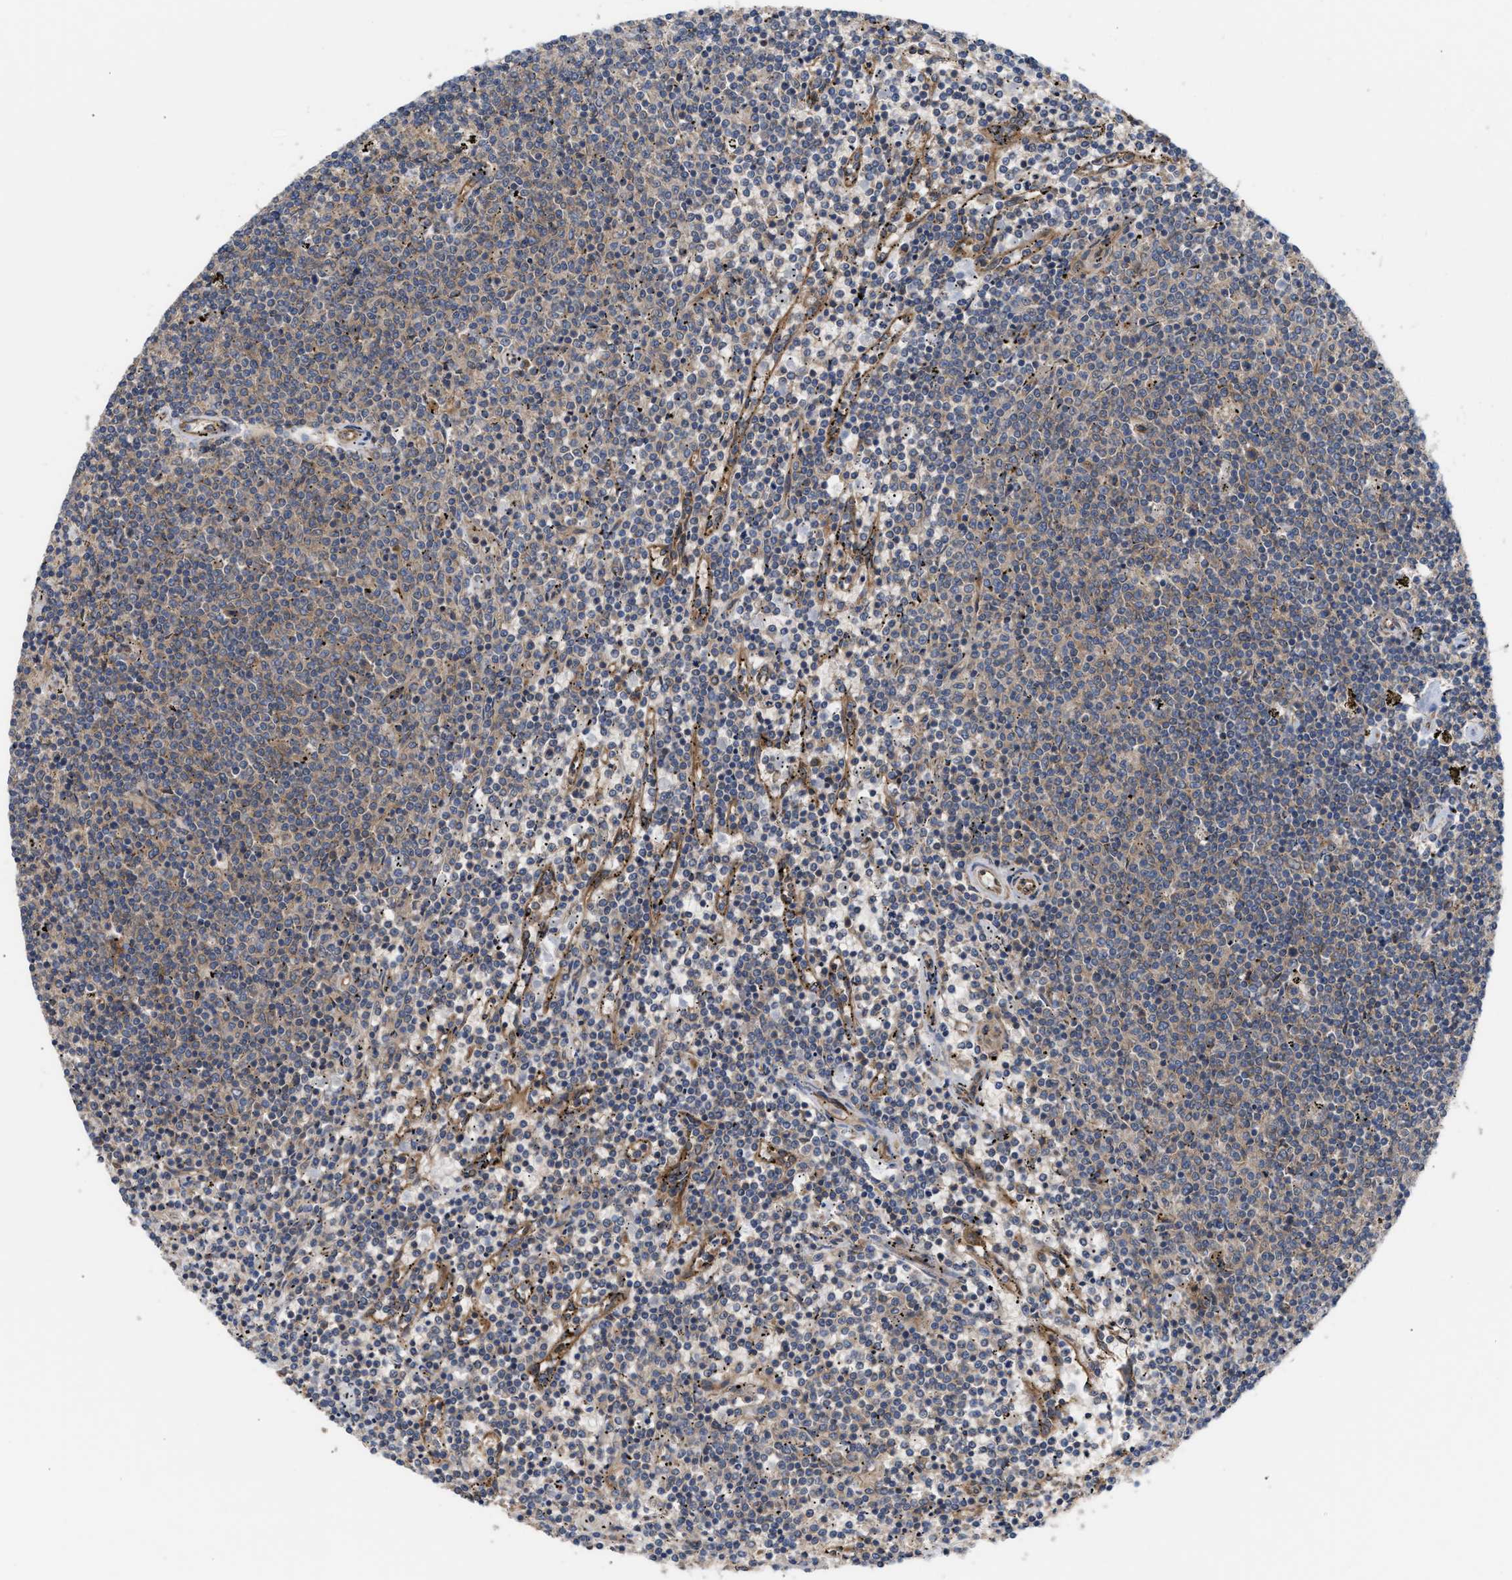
{"staining": {"intensity": "weak", "quantity": ">75%", "location": "cytoplasmic/membranous"}, "tissue": "lymphoma", "cell_type": "Tumor cells", "image_type": "cancer", "snomed": [{"axis": "morphology", "description": "Malignant lymphoma, non-Hodgkin's type, Low grade"}, {"axis": "topography", "description": "Spleen"}], "caption": "Low-grade malignant lymphoma, non-Hodgkin's type stained with IHC demonstrates weak cytoplasmic/membranous staining in about >75% of tumor cells.", "gene": "LAPTM4B", "patient": {"sex": "female", "age": 50}}